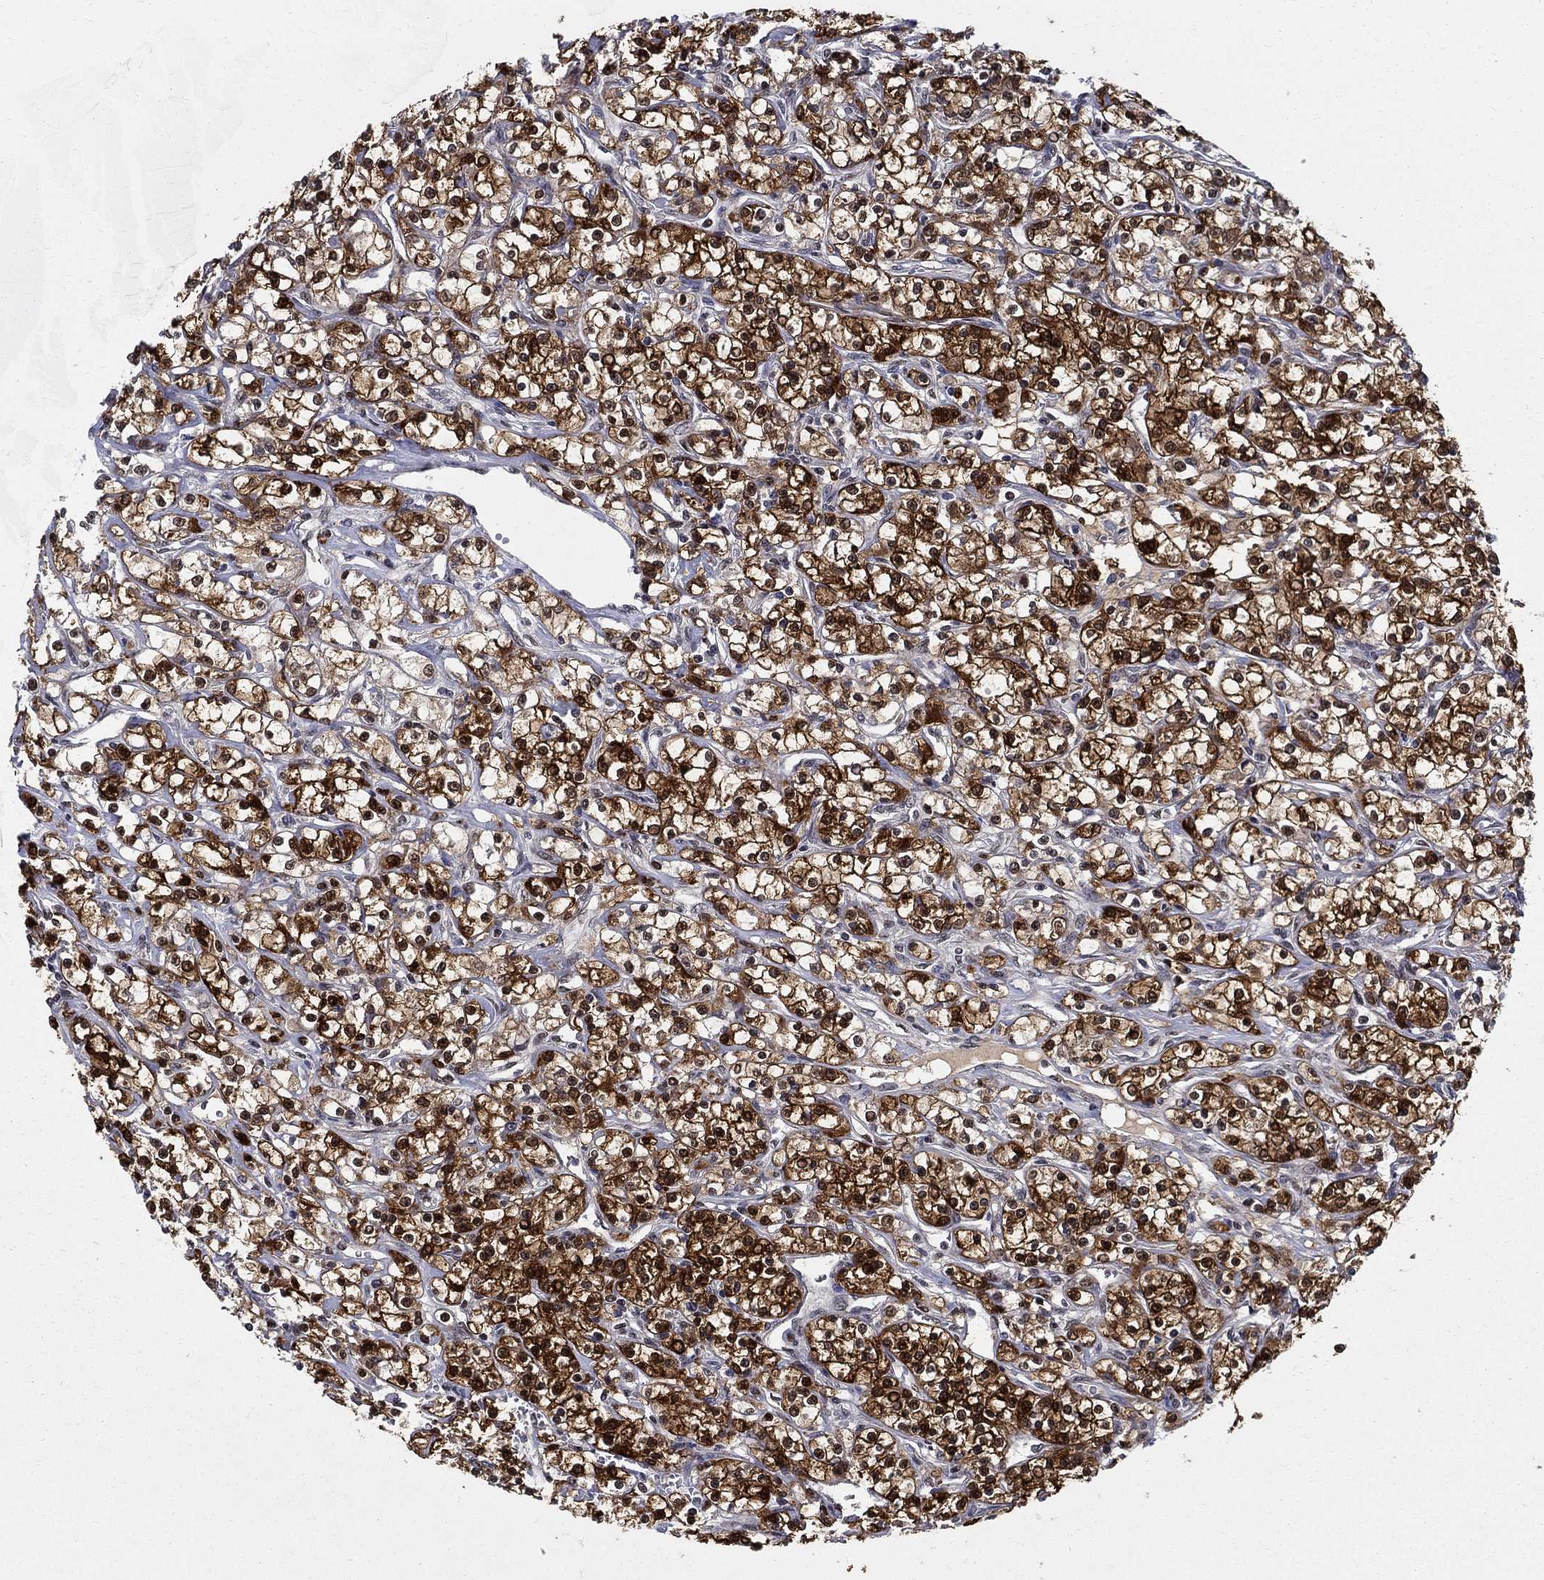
{"staining": {"intensity": "strong", "quantity": ">75%", "location": "cytoplasmic/membranous,nuclear"}, "tissue": "renal cancer", "cell_type": "Tumor cells", "image_type": "cancer", "snomed": [{"axis": "morphology", "description": "Adenocarcinoma, NOS"}, {"axis": "topography", "description": "Kidney"}], "caption": "Renal cancer (adenocarcinoma) stained with a brown dye reveals strong cytoplasmic/membranous and nuclear positive staining in about >75% of tumor cells.", "gene": "ZNF594", "patient": {"sex": "female", "age": 59}}